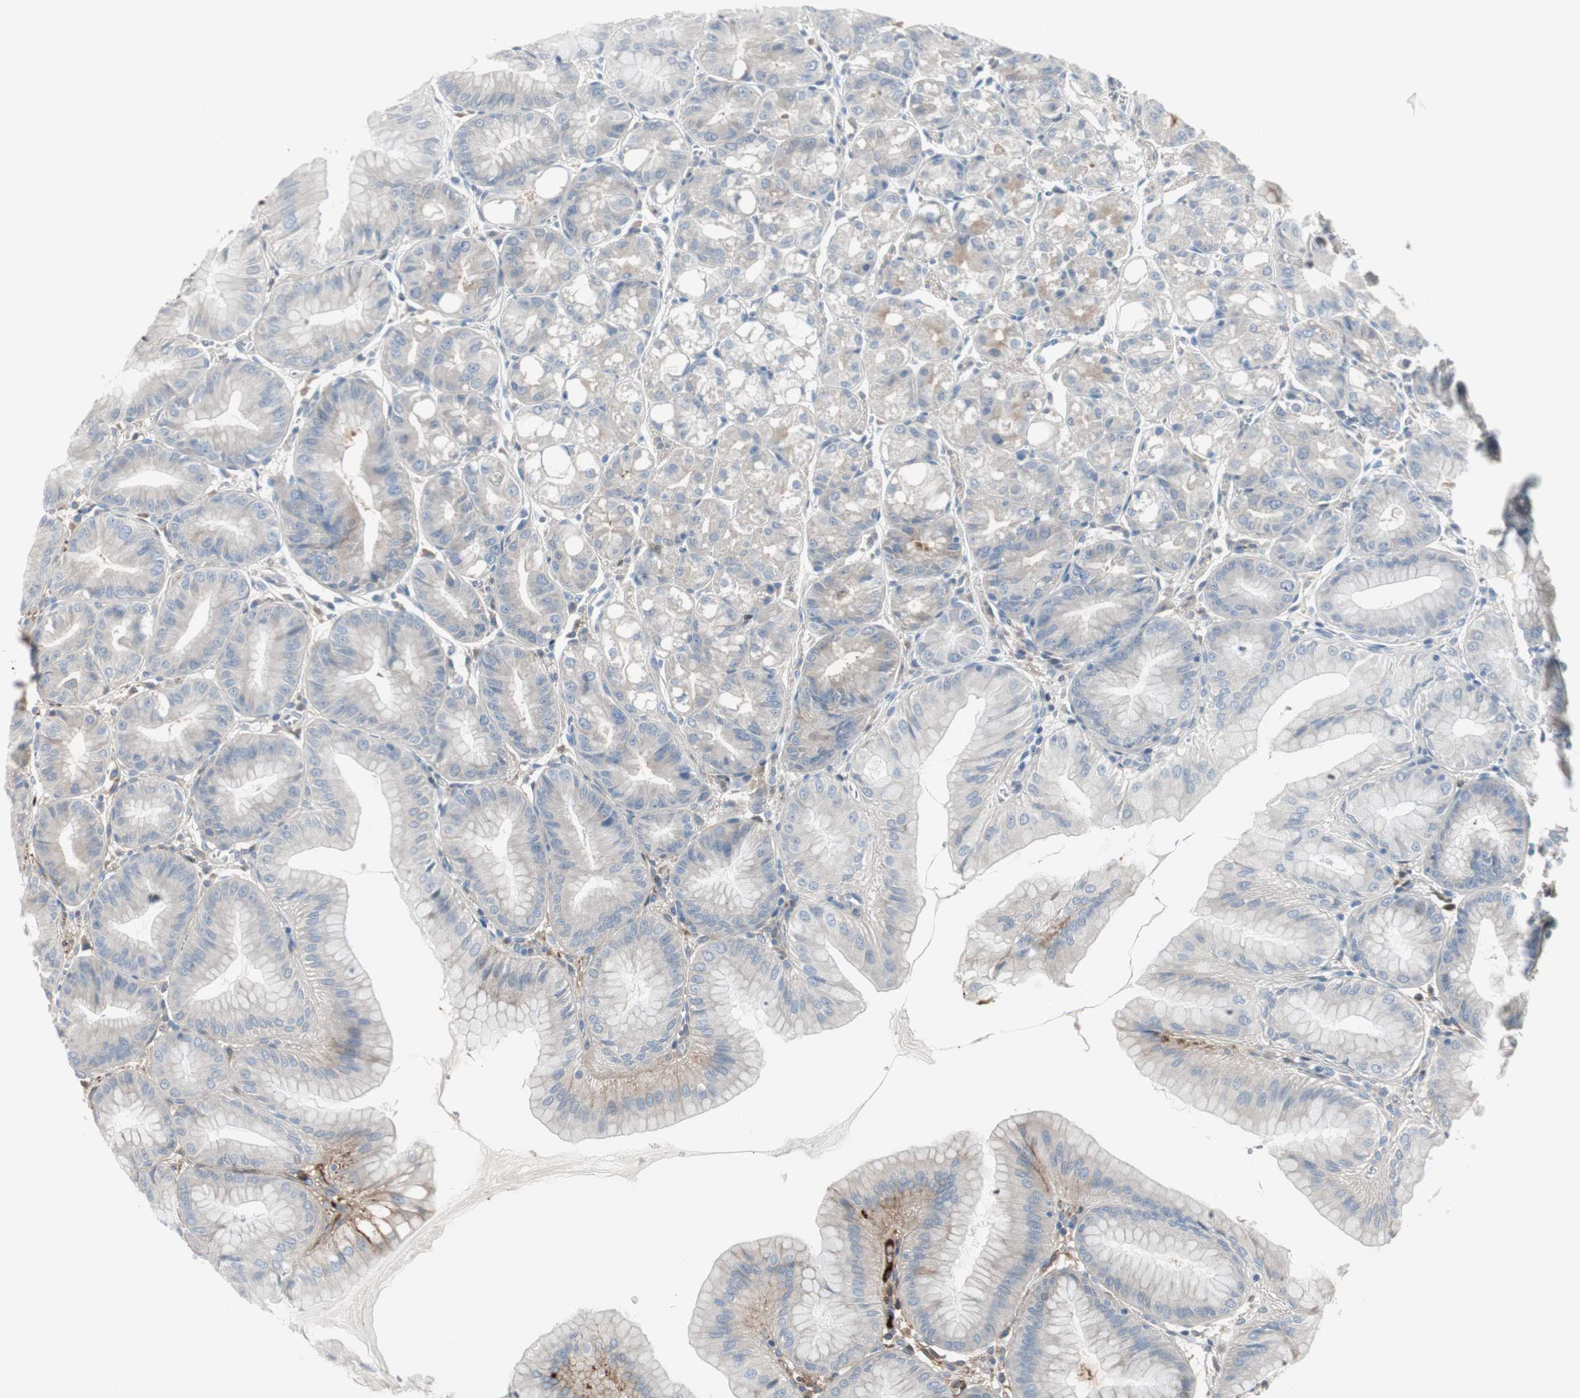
{"staining": {"intensity": "strong", "quantity": "<25%", "location": "cytoplasmic/membranous"}, "tissue": "stomach", "cell_type": "Glandular cells", "image_type": "normal", "snomed": [{"axis": "morphology", "description": "Normal tissue, NOS"}, {"axis": "topography", "description": "Stomach, lower"}], "caption": "This is a histology image of immunohistochemistry (IHC) staining of unremarkable stomach, which shows strong staining in the cytoplasmic/membranous of glandular cells.", "gene": "PIGR", "patient": {"sex": "male", "age": 71}}